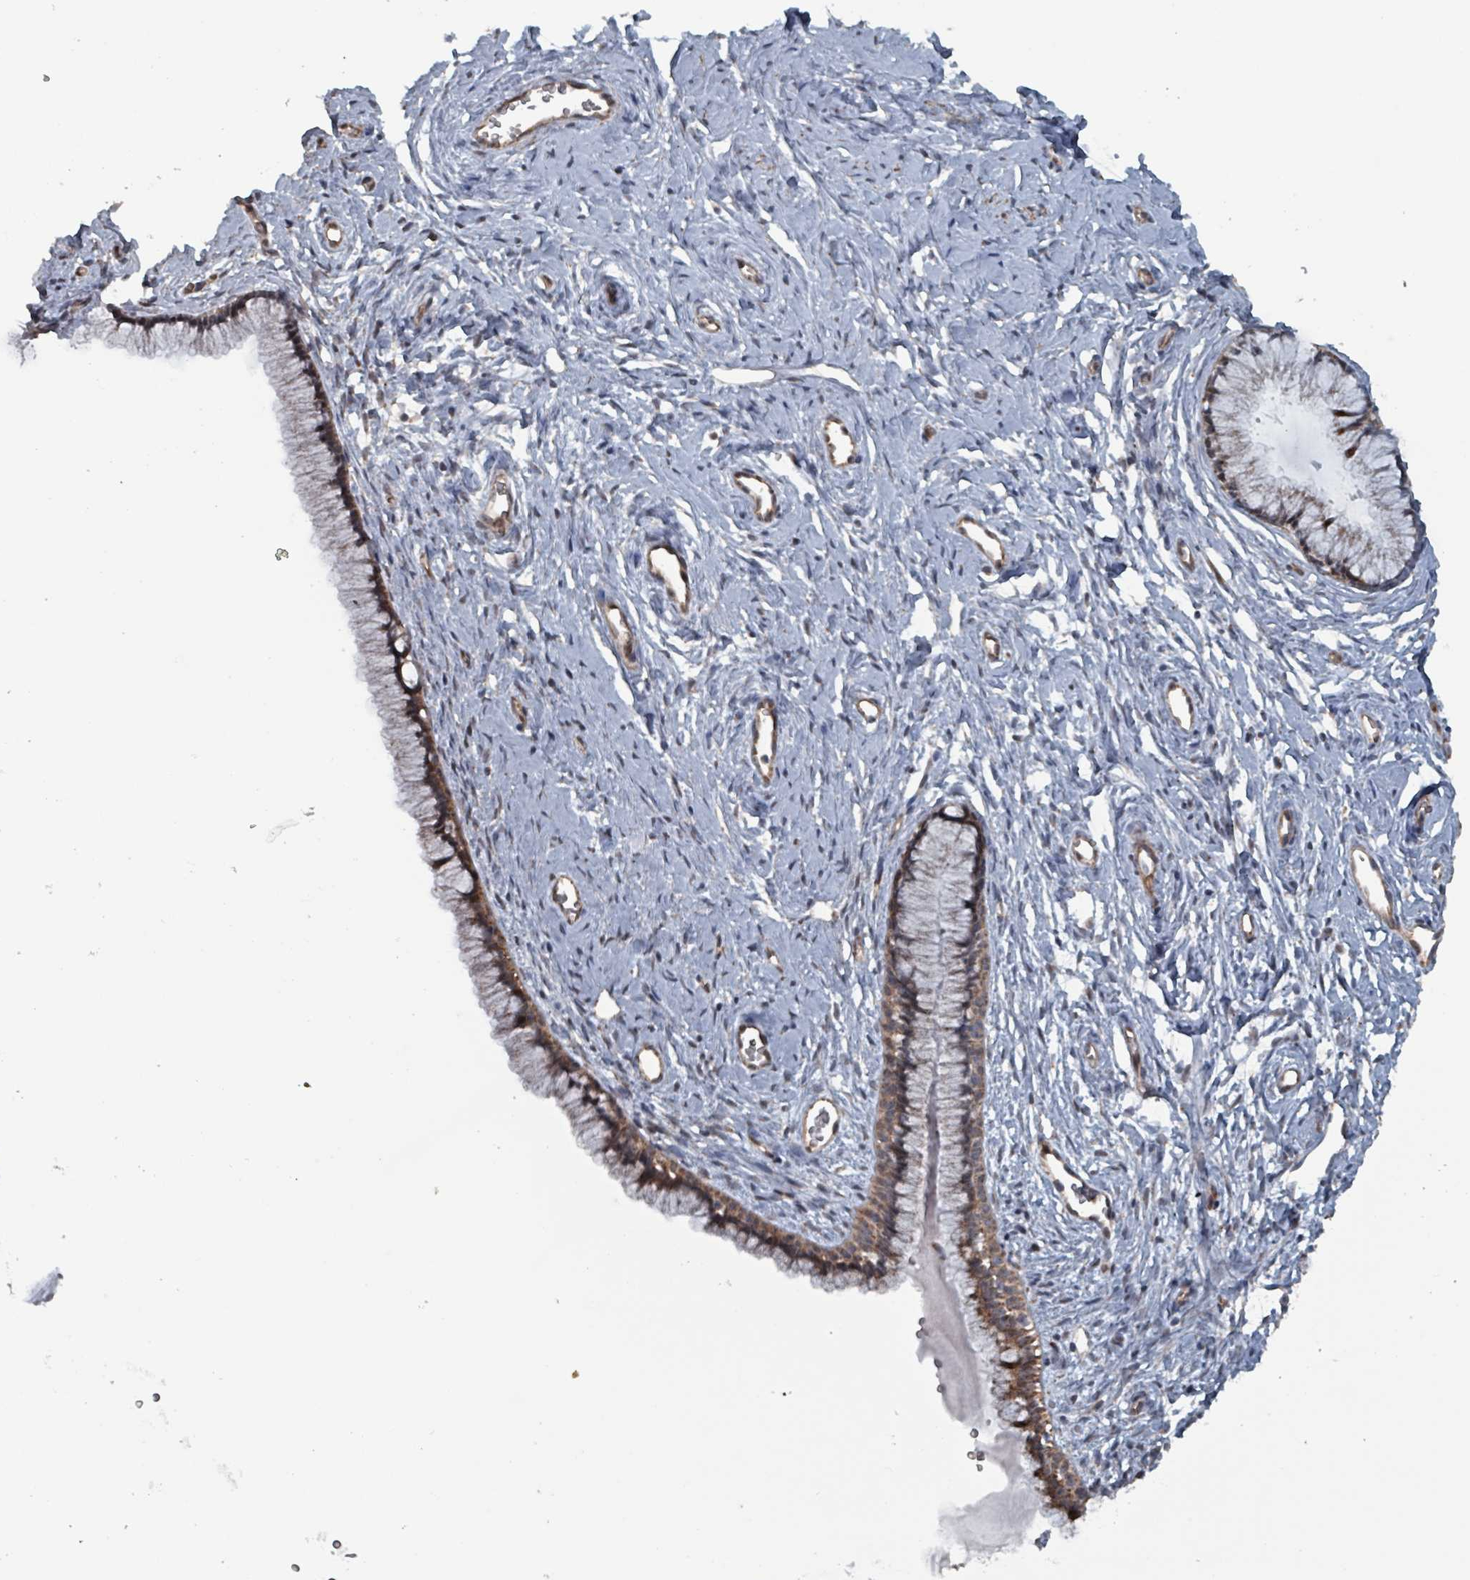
{"staining": {"intensity": "strong", "quantity": ">75%", "location": "cytoplasmic/membranous"}, "tissue": "cervix", "cell_type": "Glandular cells", "image_type": "normal", "snomed": [{"axis": "morphology", "description": "Normal tissue, NOS"}, {"axis": "topography", "description": "Cervix"}], "caption": "Human cervix stained for a protein (brown) exhibits strong cytoplasmic/membranous positive expression in about >75% of glandular cells.", "gene": "MRPL4", "patient": {"sex": "female", "age": 40}}